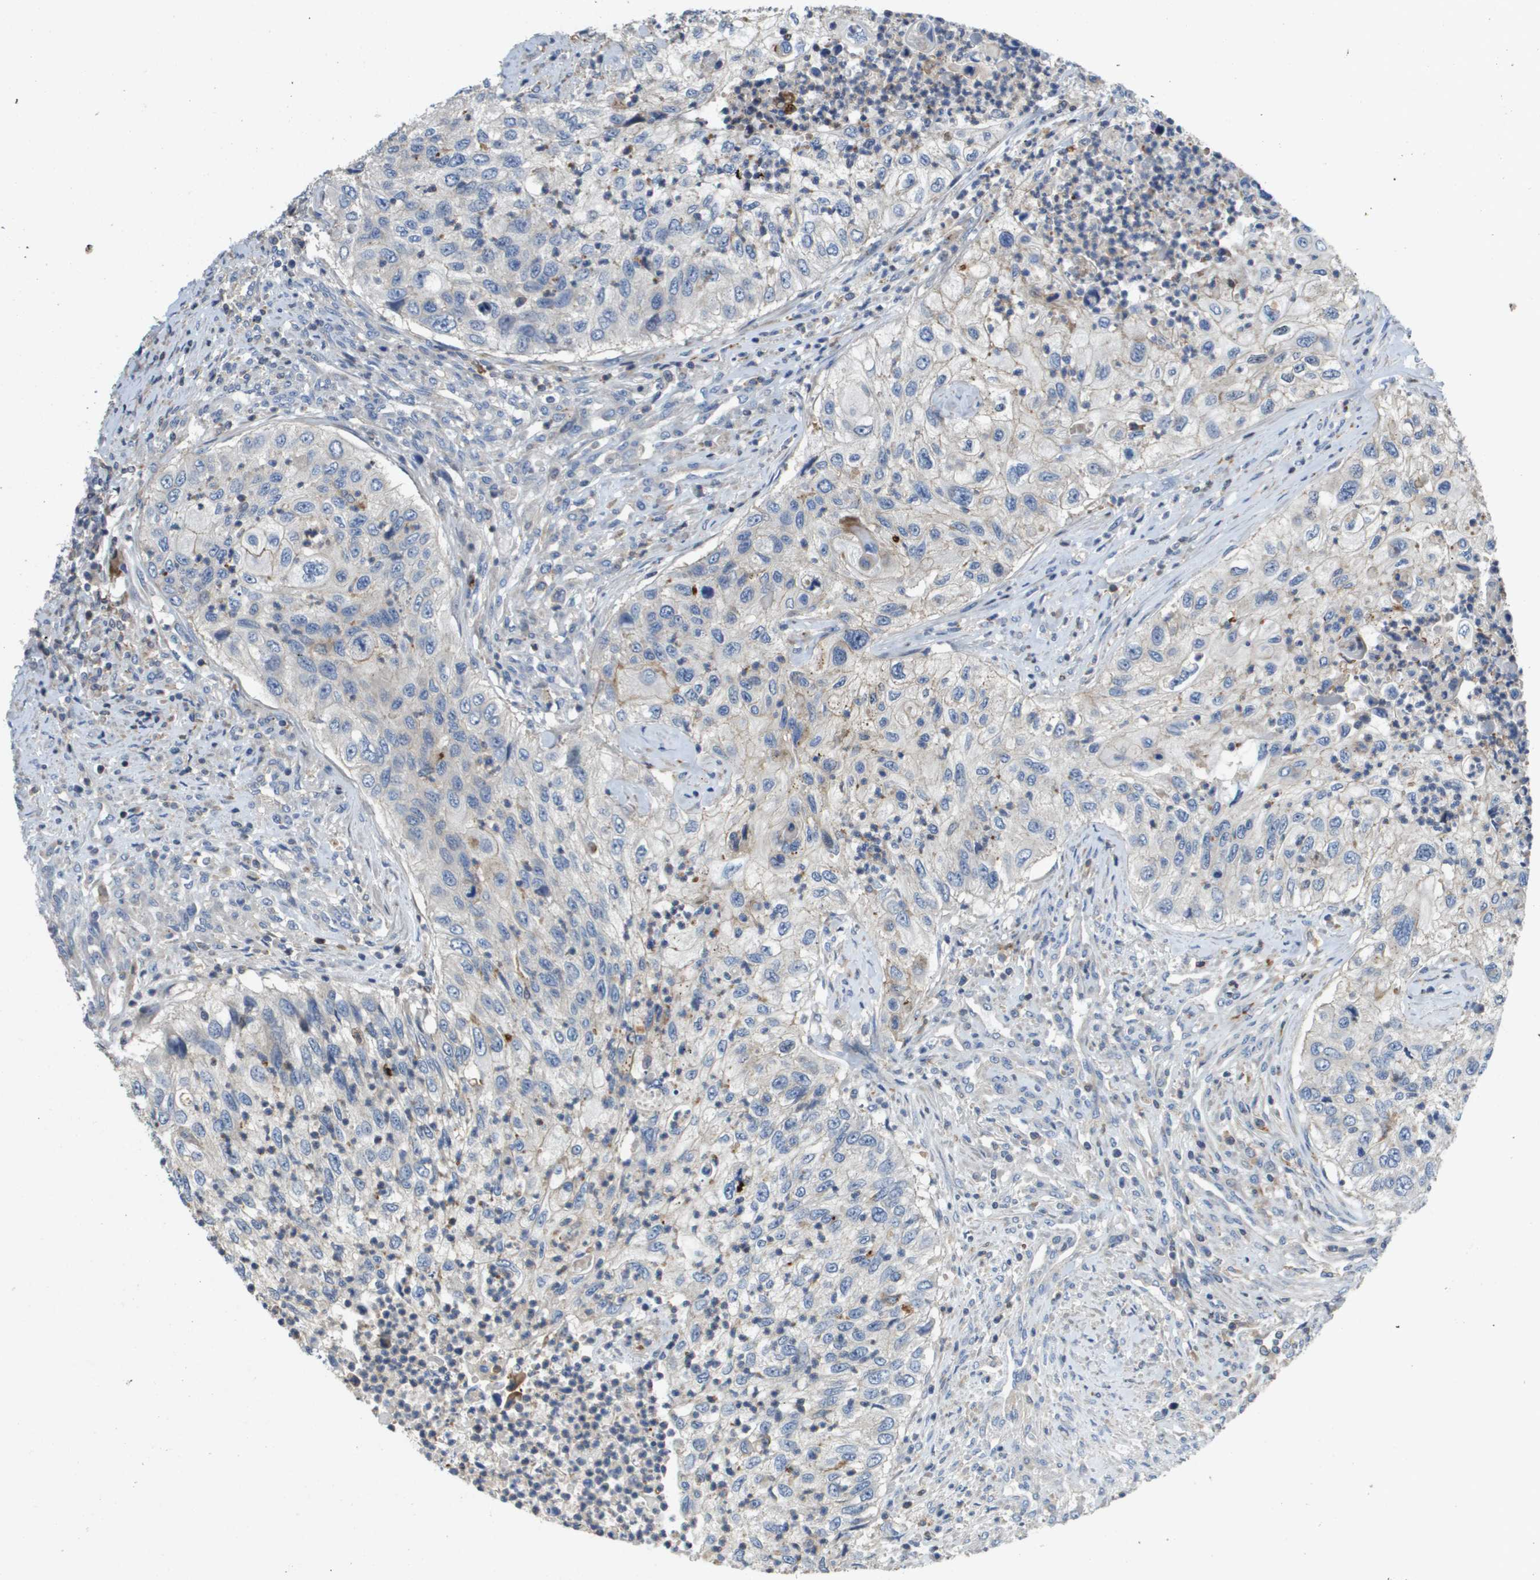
{"staining": {"intensity": "weak", "quantity": "<25%", "location": "cytoplasmic/membranous"}, "tissue": "urothelial cancer", "cell_type": "Tumor cells", "image_type": "cancer", "snomed": [{"axis": "morphology", "description": "Urothelial carcinoma, High grade"}, {"axis": "topography", "description": "Urinary bladder"}], "caption": "Immunohistochemistry (IHC) image of high-grade urothelial carcinoma stained for a protein (brown), which reveals no staining in tumor cells.", "gene": "SCN4B", "patient": {"sex": "female", "age": 60}}